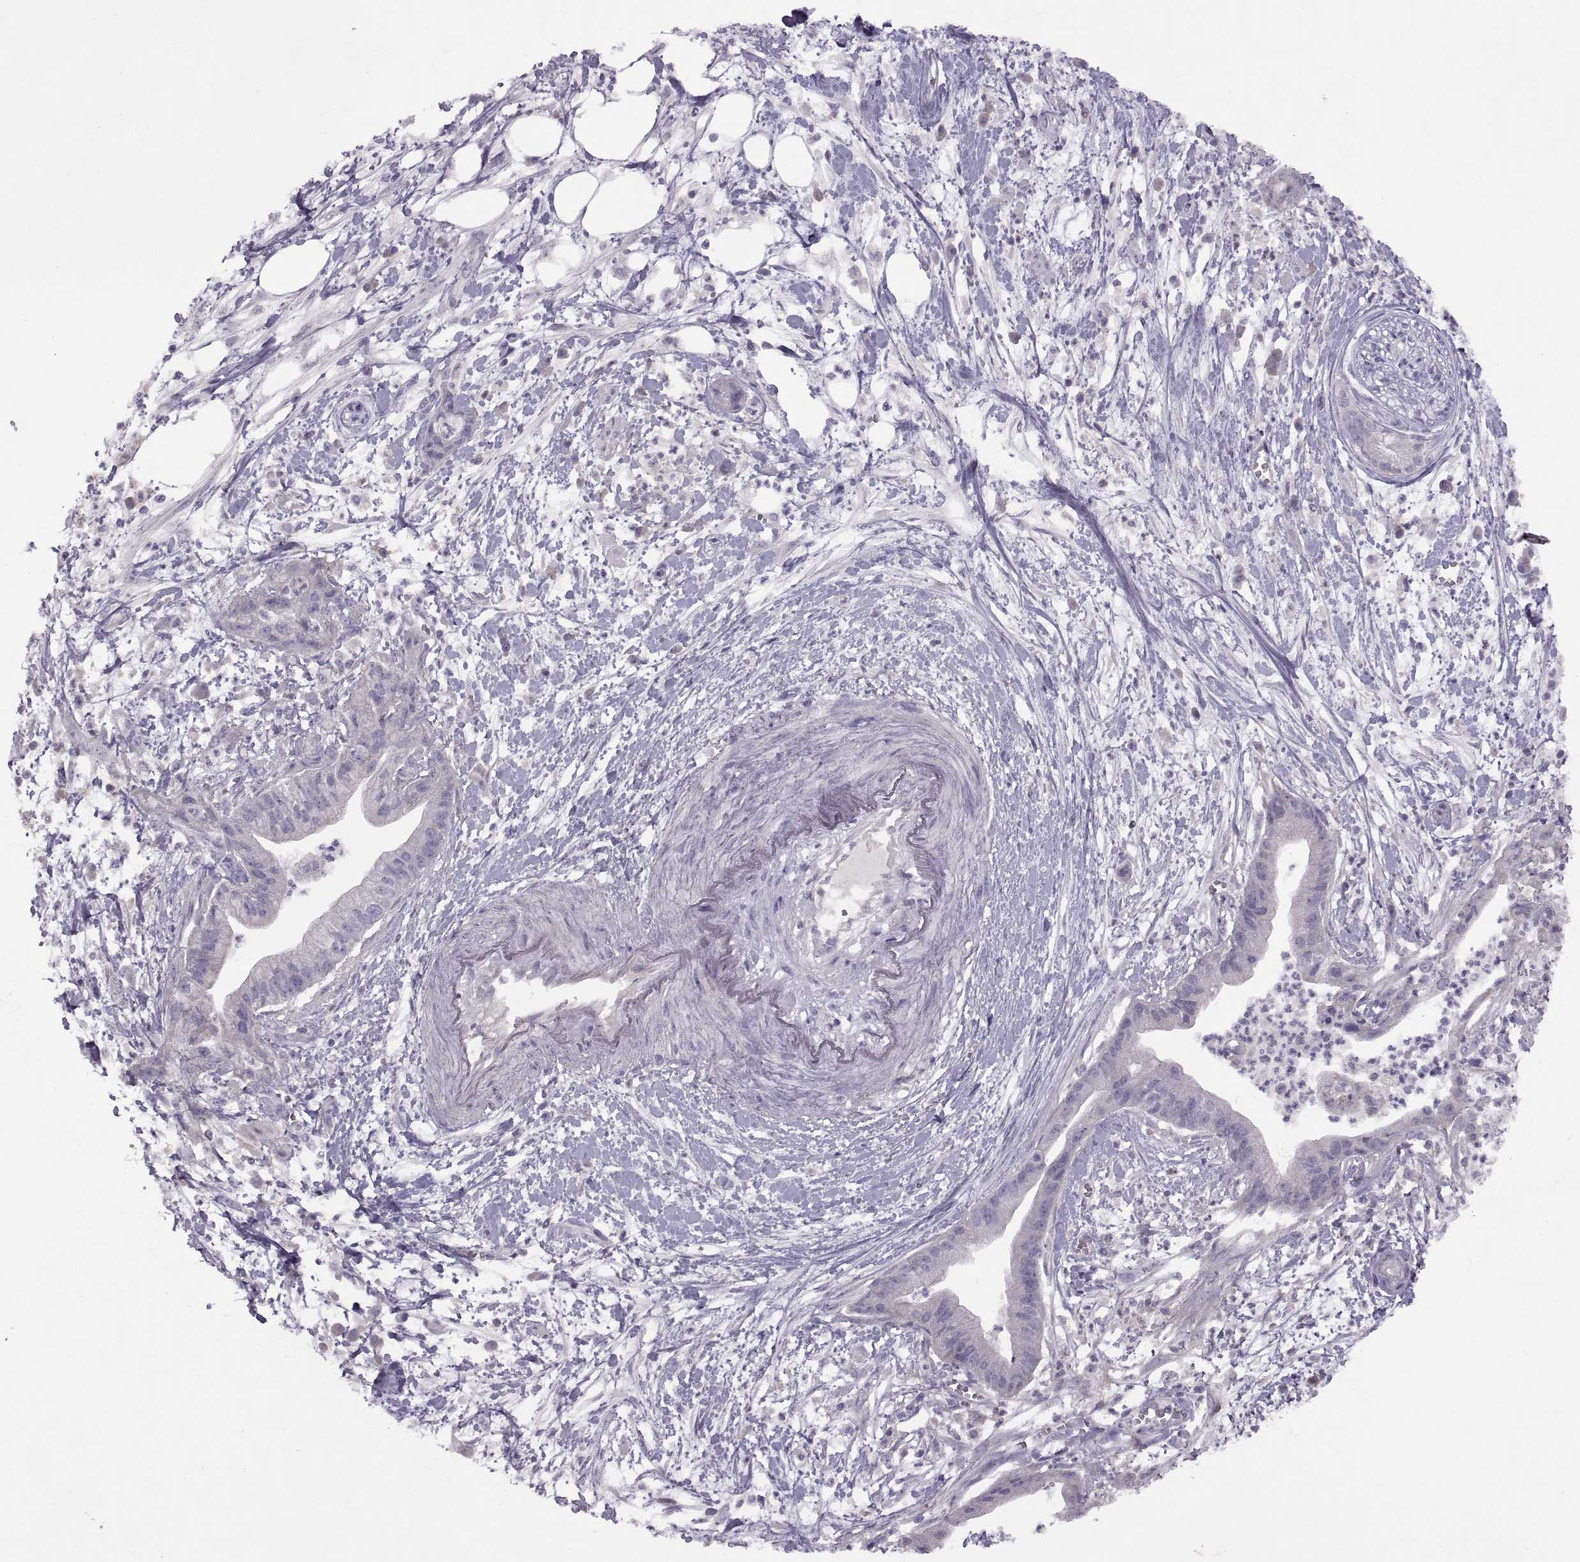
{"staining": {"intensity": "negative", "quantity": "none", "location": "none"}, "tissue": "pancreatic cancer", "cell_type": "Tumor cells", "image_type": "cancer", "snomed": [{"axis": "morphology", "description": "Normal tissue, NOS"}, {"axis": "morphology", "description": "Adenocarcinoma, NOS"}, {"axis": "topography", "description": "Lymph node"}, {"axis": "topography", "description": "Pancreas"}], "caption": "The photomicrograph displays no significant staining in tumor cells of pancreatic adenocarcinoma.", "gene": "RSPH6A", "patient": {"sex": "female", "age": 58}}